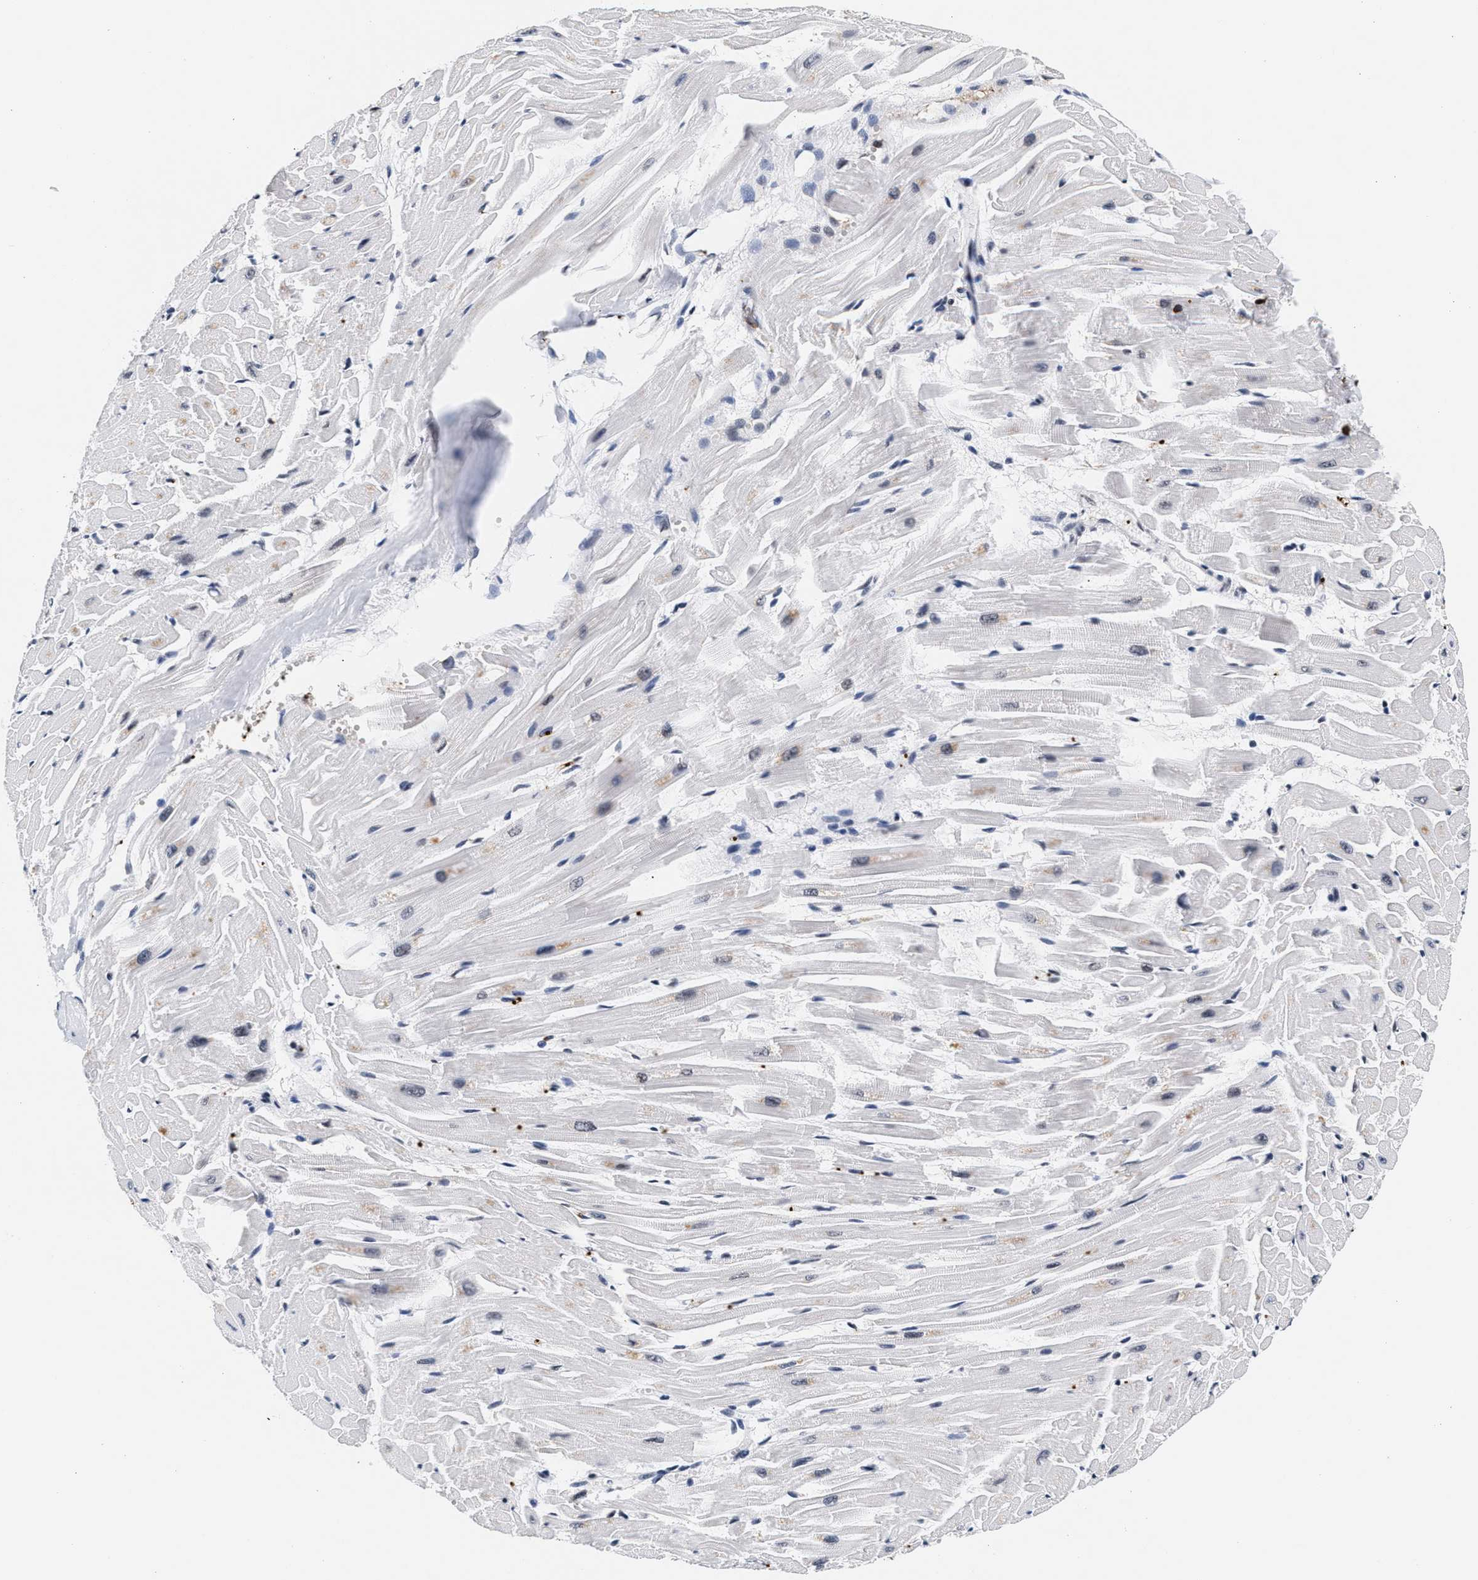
{"staining": {"intensity": "moderate", "quantity": "25%-75%", "location": "nuclear"}, "tissue": "heart muscle", "cell_type": "Cardiomyocytes", "image_type": "normal", "snomed": [{"axis": "morphology", "description": "Normal tissue, NOS"}, {"axis": "topography", "description": "Heart"}], "caption": "A micrograph showing moderate nuclear expression in approximately 25%-75% of cardiomyocytes in benign heart muscle, as visualized by brown immunohistochemical staining.", "gene": "RAD21", "patient": {"sex": "female", "age": 19}}